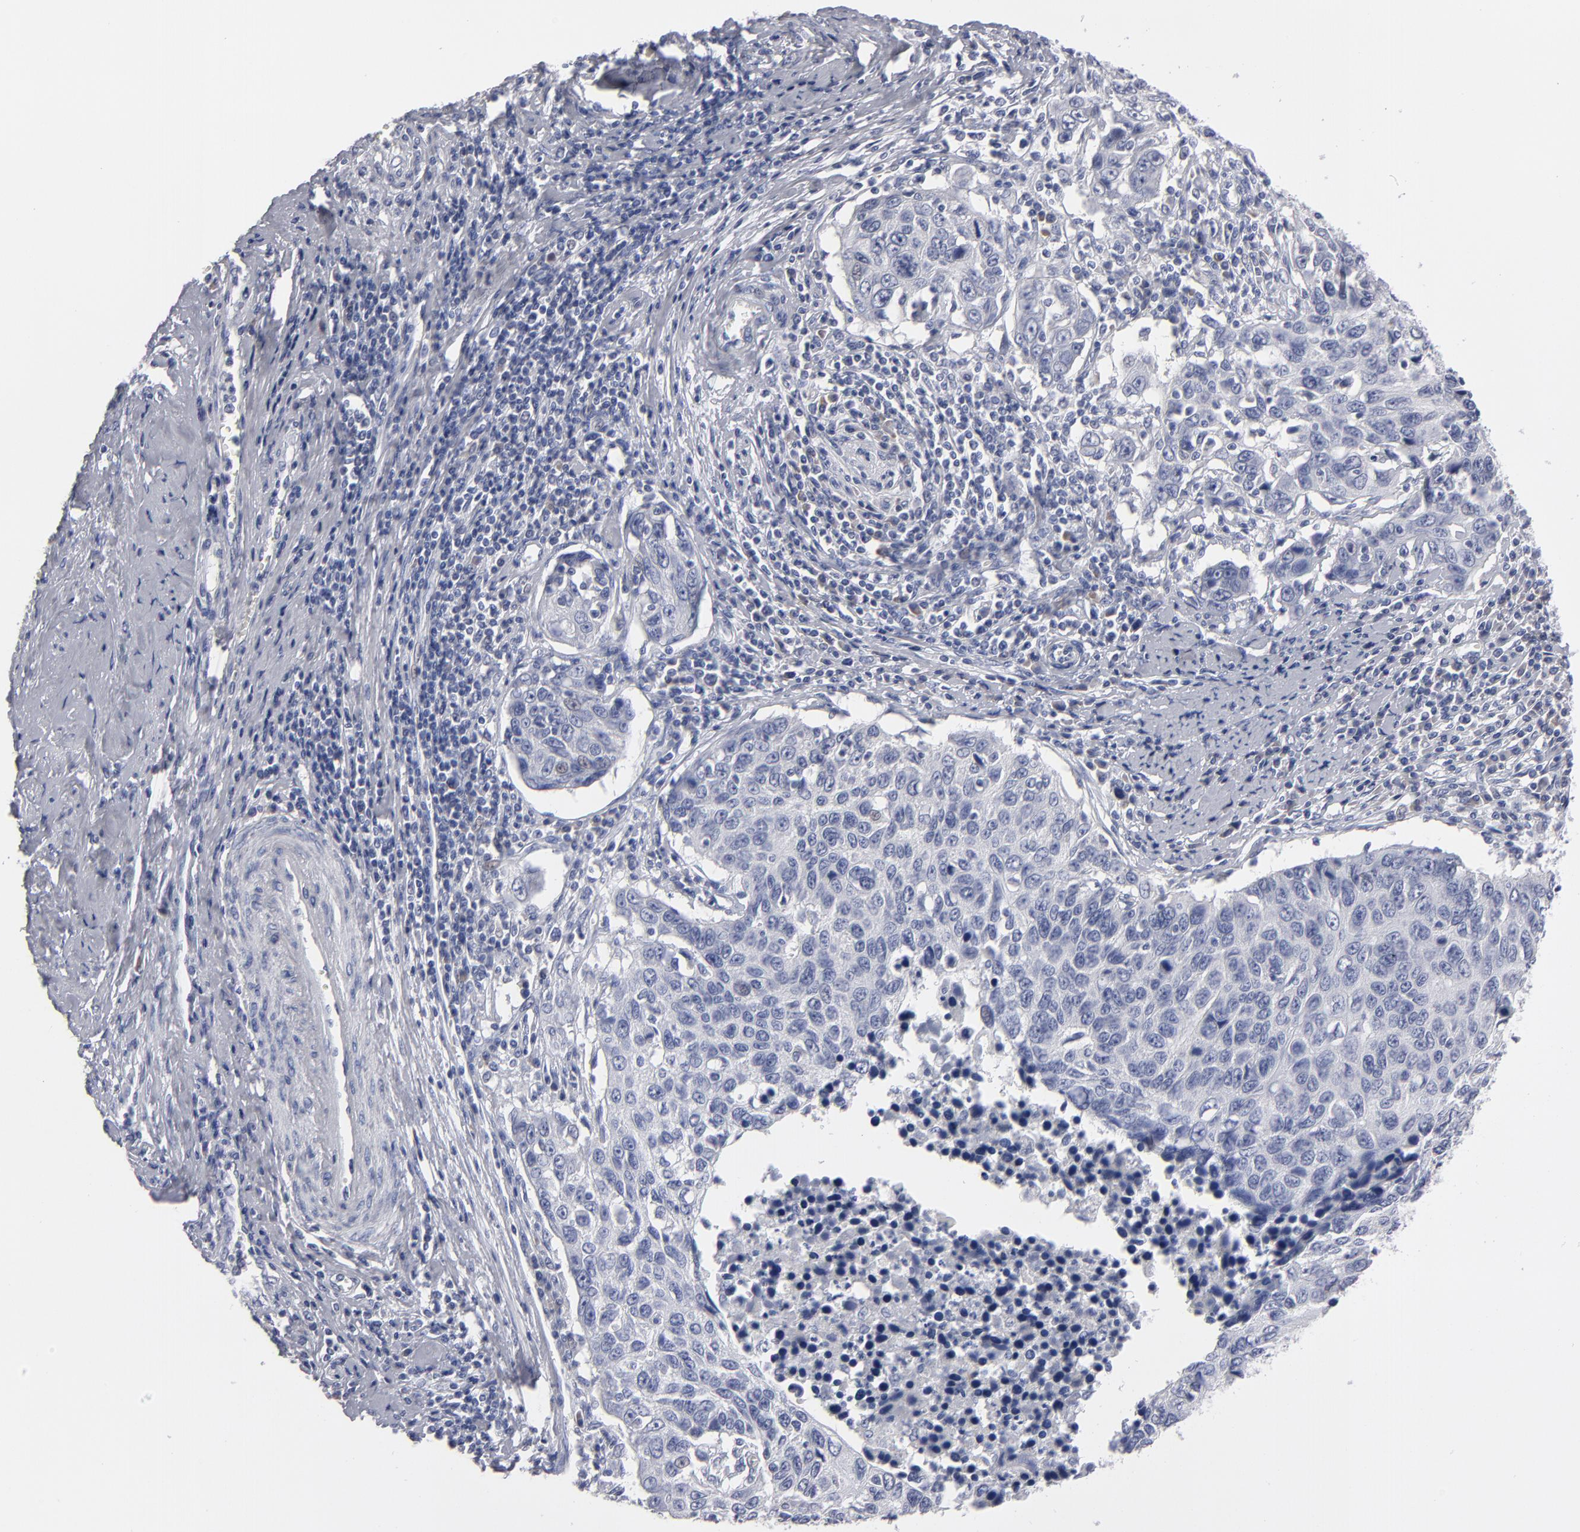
{"staining": {"intensity": "negative", "quantity": "none", "location": "none"}, "tissue": "cervical cancer", "cell_type": "Tumor cells", "image_type": "cancer", "snomed": [{"axis": "morphology", "description": "Squamous cell carcinoma, NOS"}, {"axis": "topography", "description": "Cervix"}], "caption": "IHC histopathology image of human cervical cancer stained for a protein (brown), which displays no positivity in tumor cells.", "gene": "CCDC80", "patient": {"sex": "female", "age": 53}}